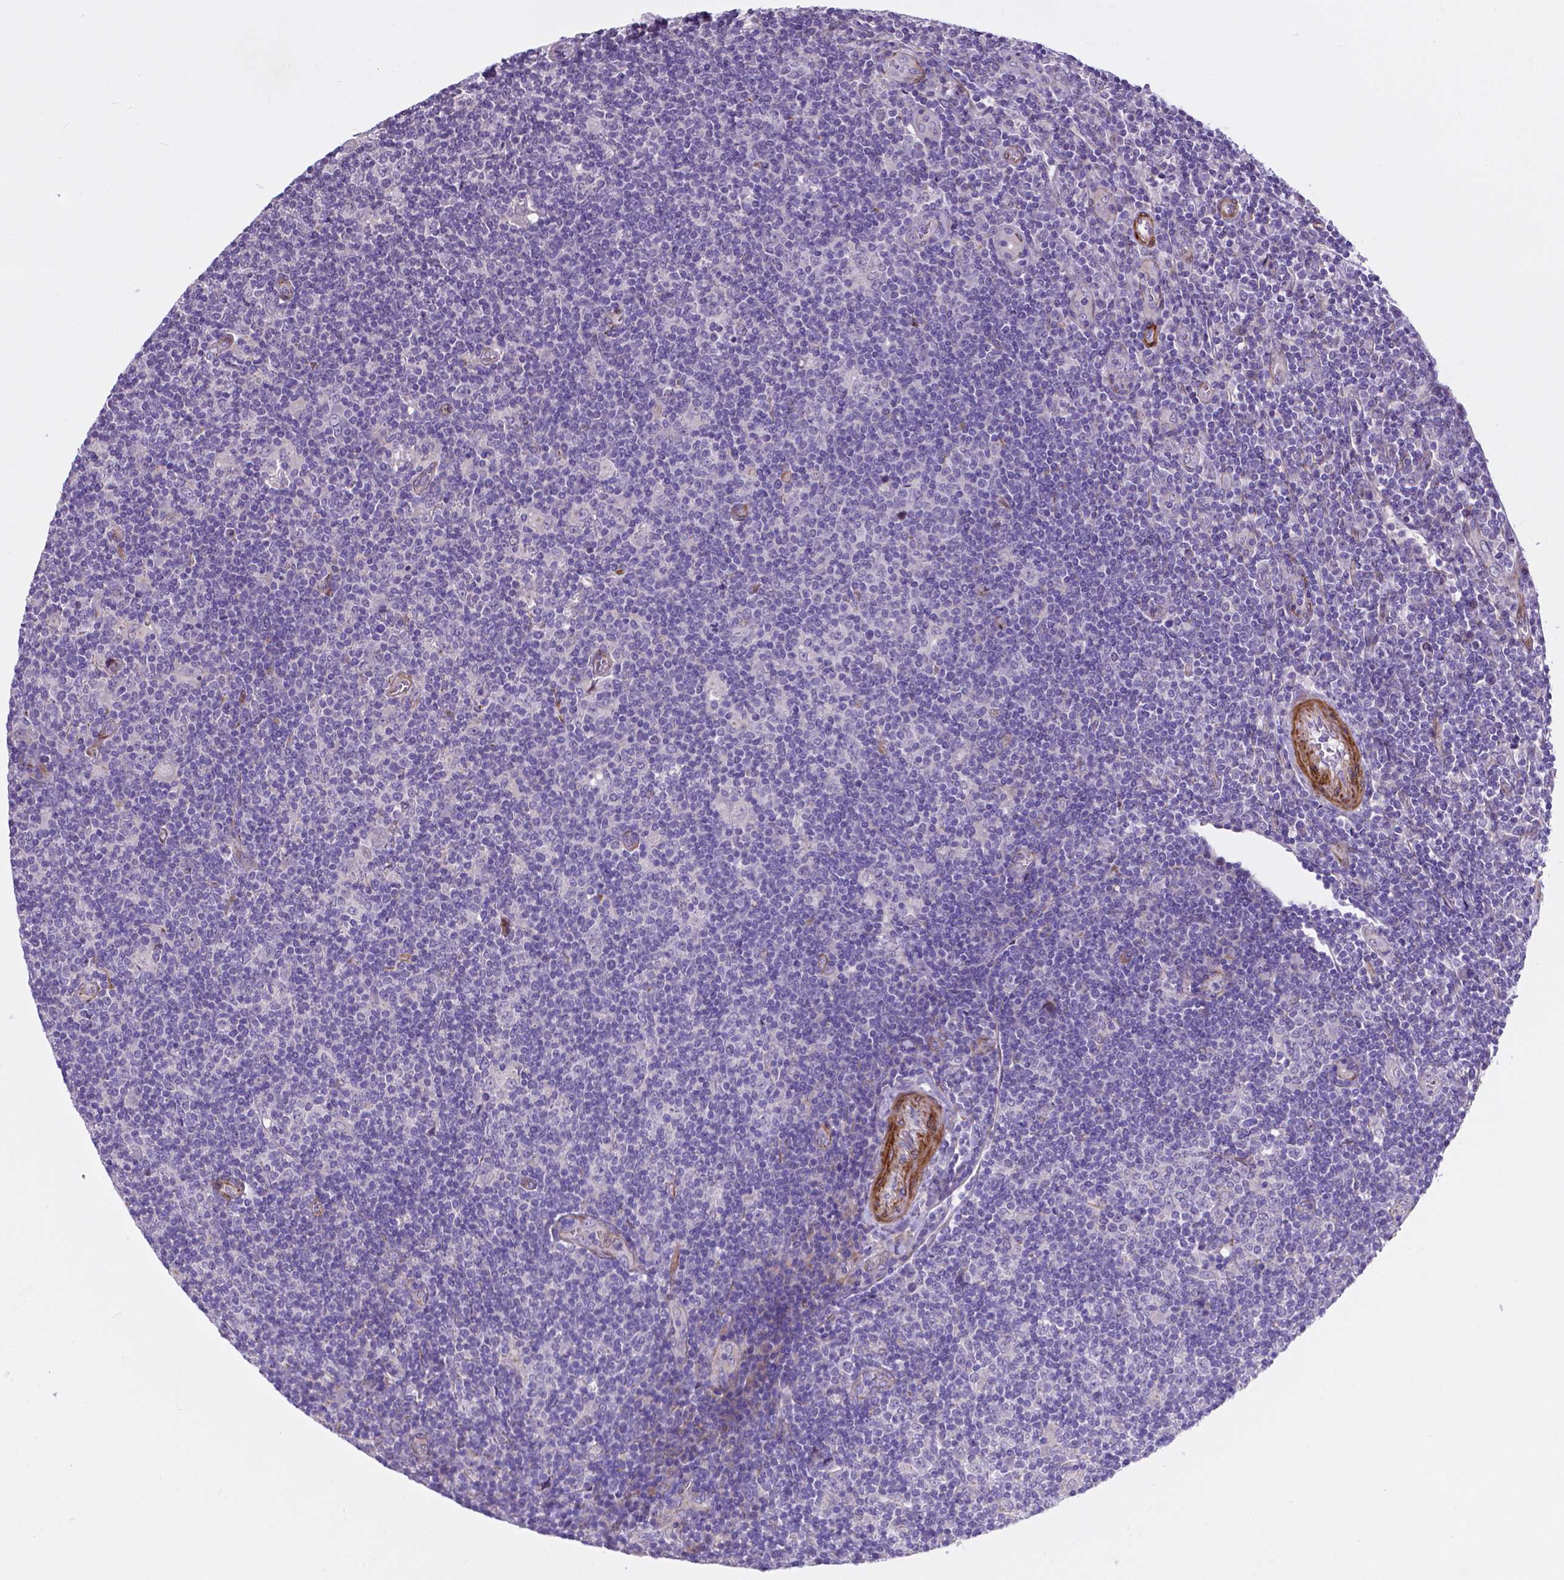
{"staining": {"intensity": "negative", "quantity": "none", "location": "none"}, "tissue": "lymphoma", "cell_type": "Tumor cells", "image_type": "cancer", "snomed": [{"axis": "morphology", "description": "Hodgkin's disease, NOS"}, {"axis": "topography", "description": "Lymph node"}], "caption": "The image reveals no staining of tumor cells in lymphoma.", "gene": "PFKFB4", "patient": {"sex": "male", "age": 40}}